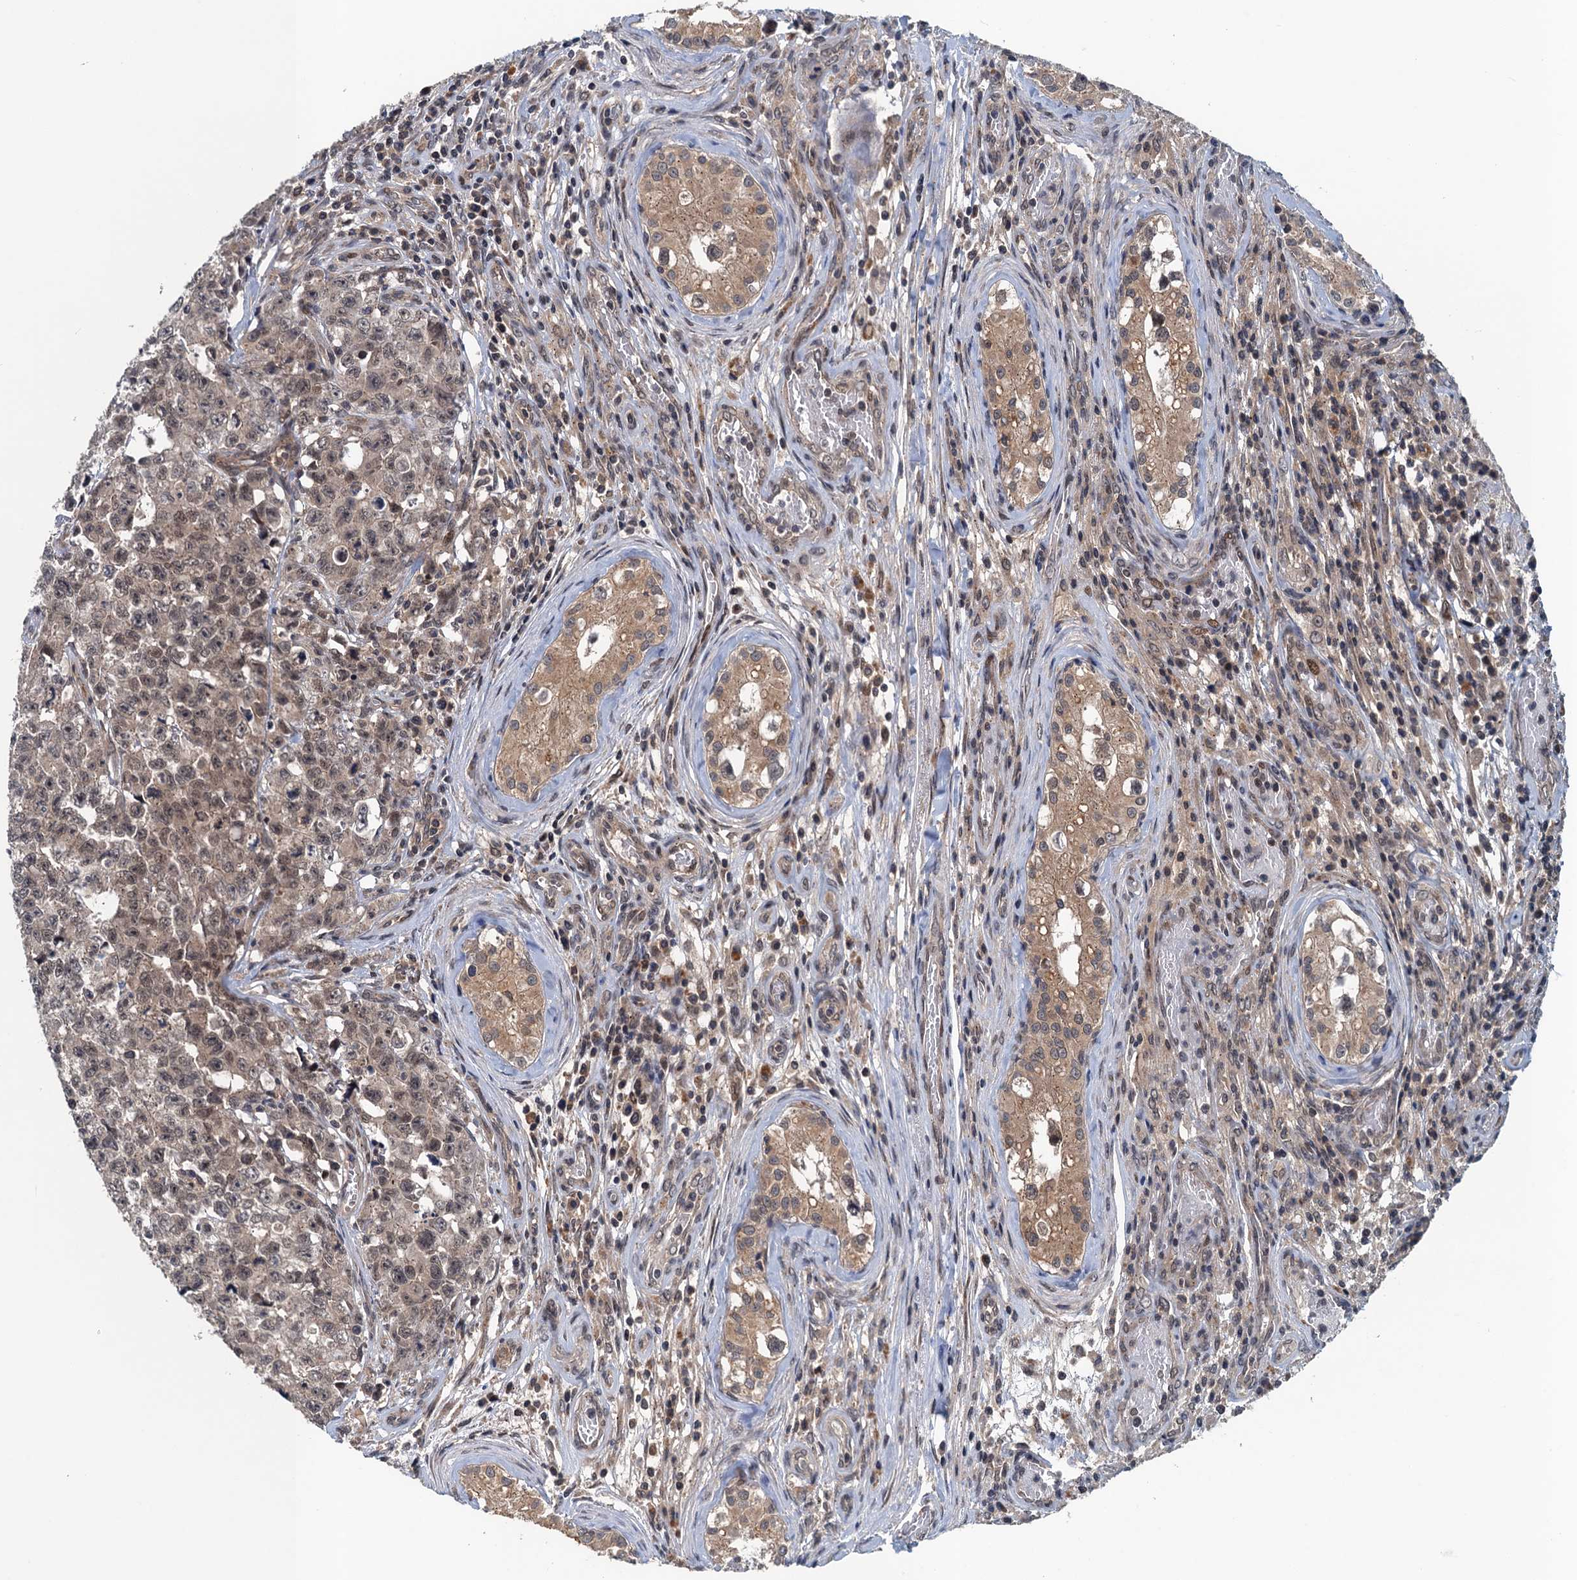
{"staining": {"intensity": "weak", "quantity": ">75%", "location": "nuclear"}, "tissue": "testis cancer", "cell_type": "Tumor cells", "image_type": "cancer", "snomed": [{"axis": "morphology", "description": "Carcinoma, Embryonal, NOS"}, {"axis": "topography", "description": "Testis"}], "caption": "The immunohistochemical stain shows weak nuclear staining in tumor cells of embryonal carcinoma (testis) tissue. The staining is performed using DAB brown chromogen to label protein expression. The nuclei are counter-stained blue using hematoxylin.", "gene": "RNF165", "patient": {"sex": "male", "age": 28}}